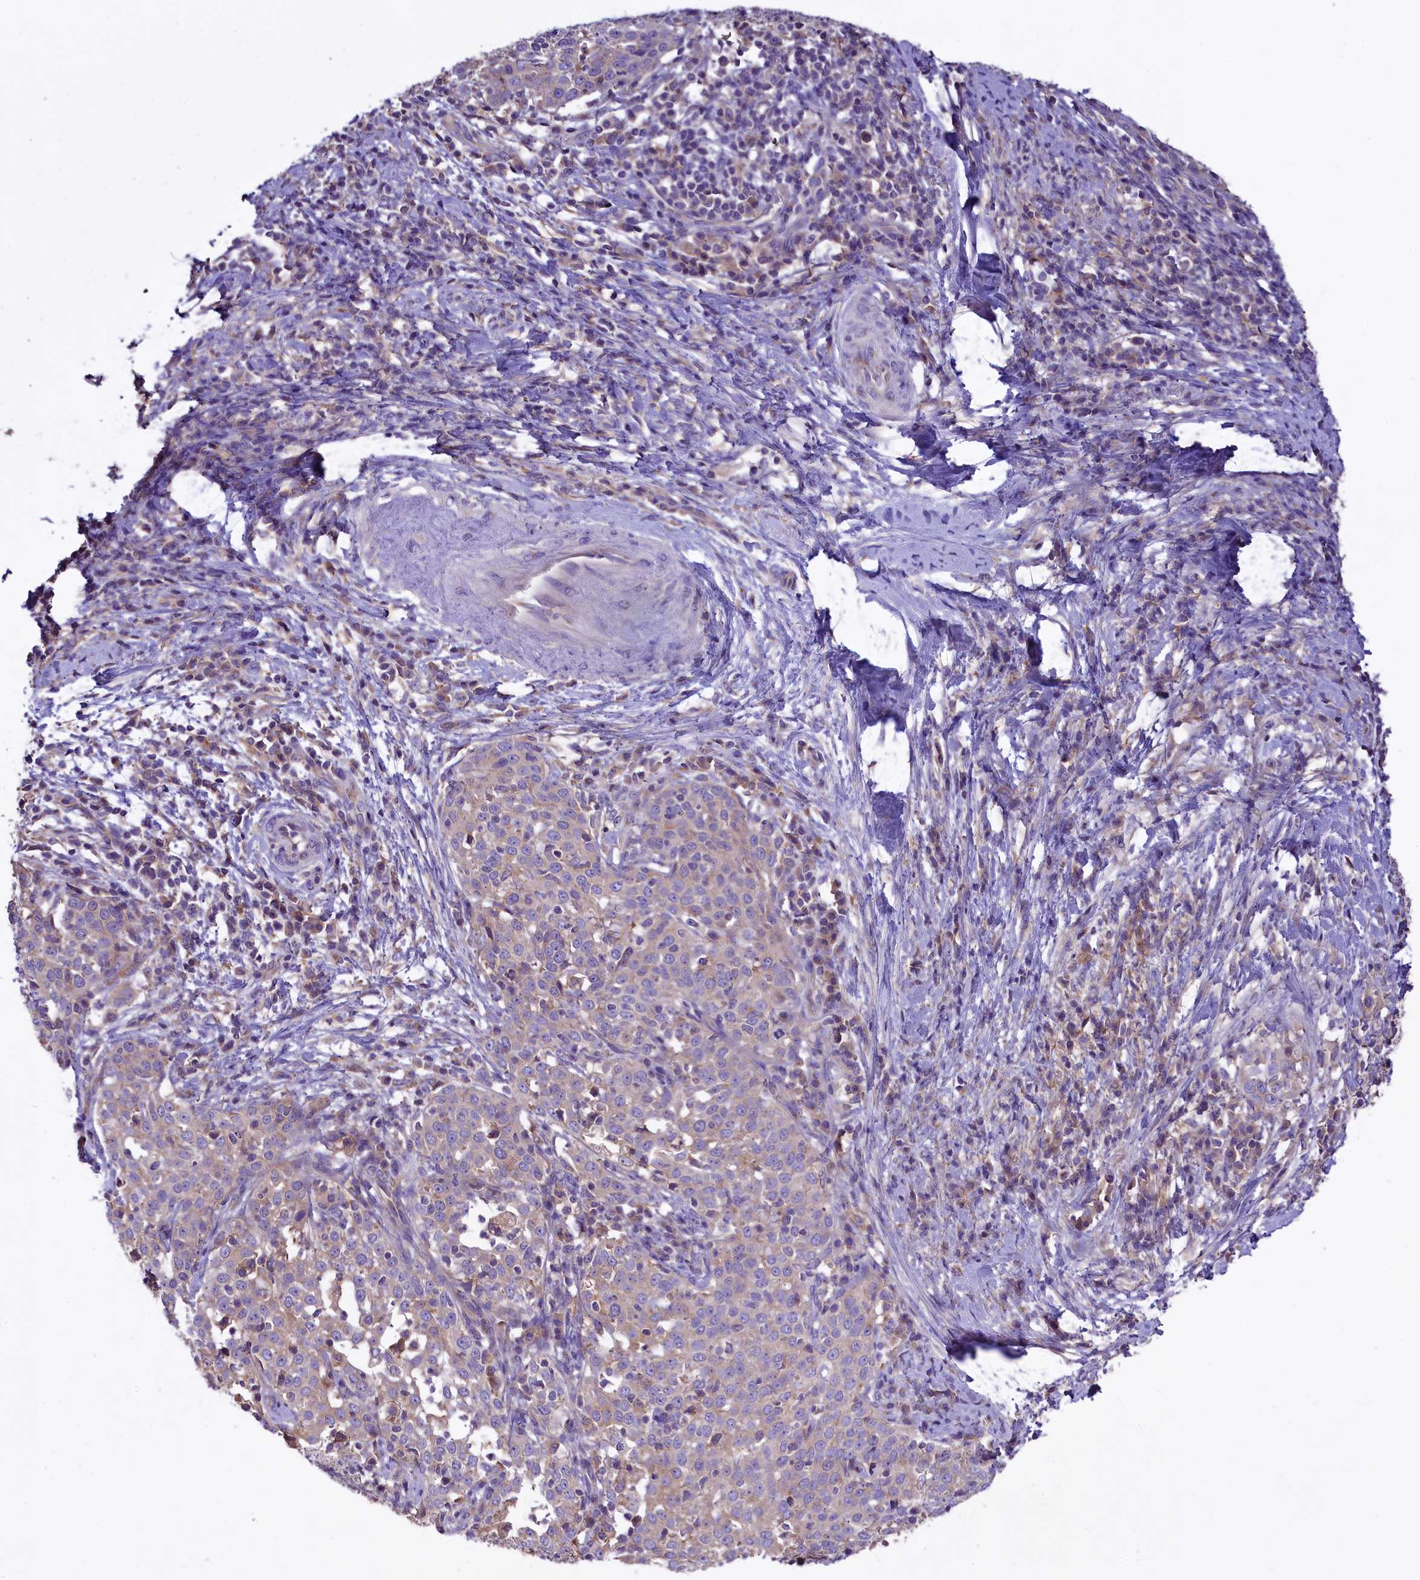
{"staining": {"intensity": "negative", "quantity": "none", "location": "none"}, "tissue": "cervical cancer", "cell_type": "Tumor cells", "image_type": "cancer", "snomed": [{"axis": "morphology", "description": "Squamous cell carcinoma, NOS"}, {"axis": "topography", "description": "Cervix"}], "caption": "Human squamous cell carcinoma (cervical) stained for a protein using immunohistochemistry (IHC) demonstrates no positivity in tumor cells.", "gene": "PEMT", "patient": {"sex": "female", "age": 57}}